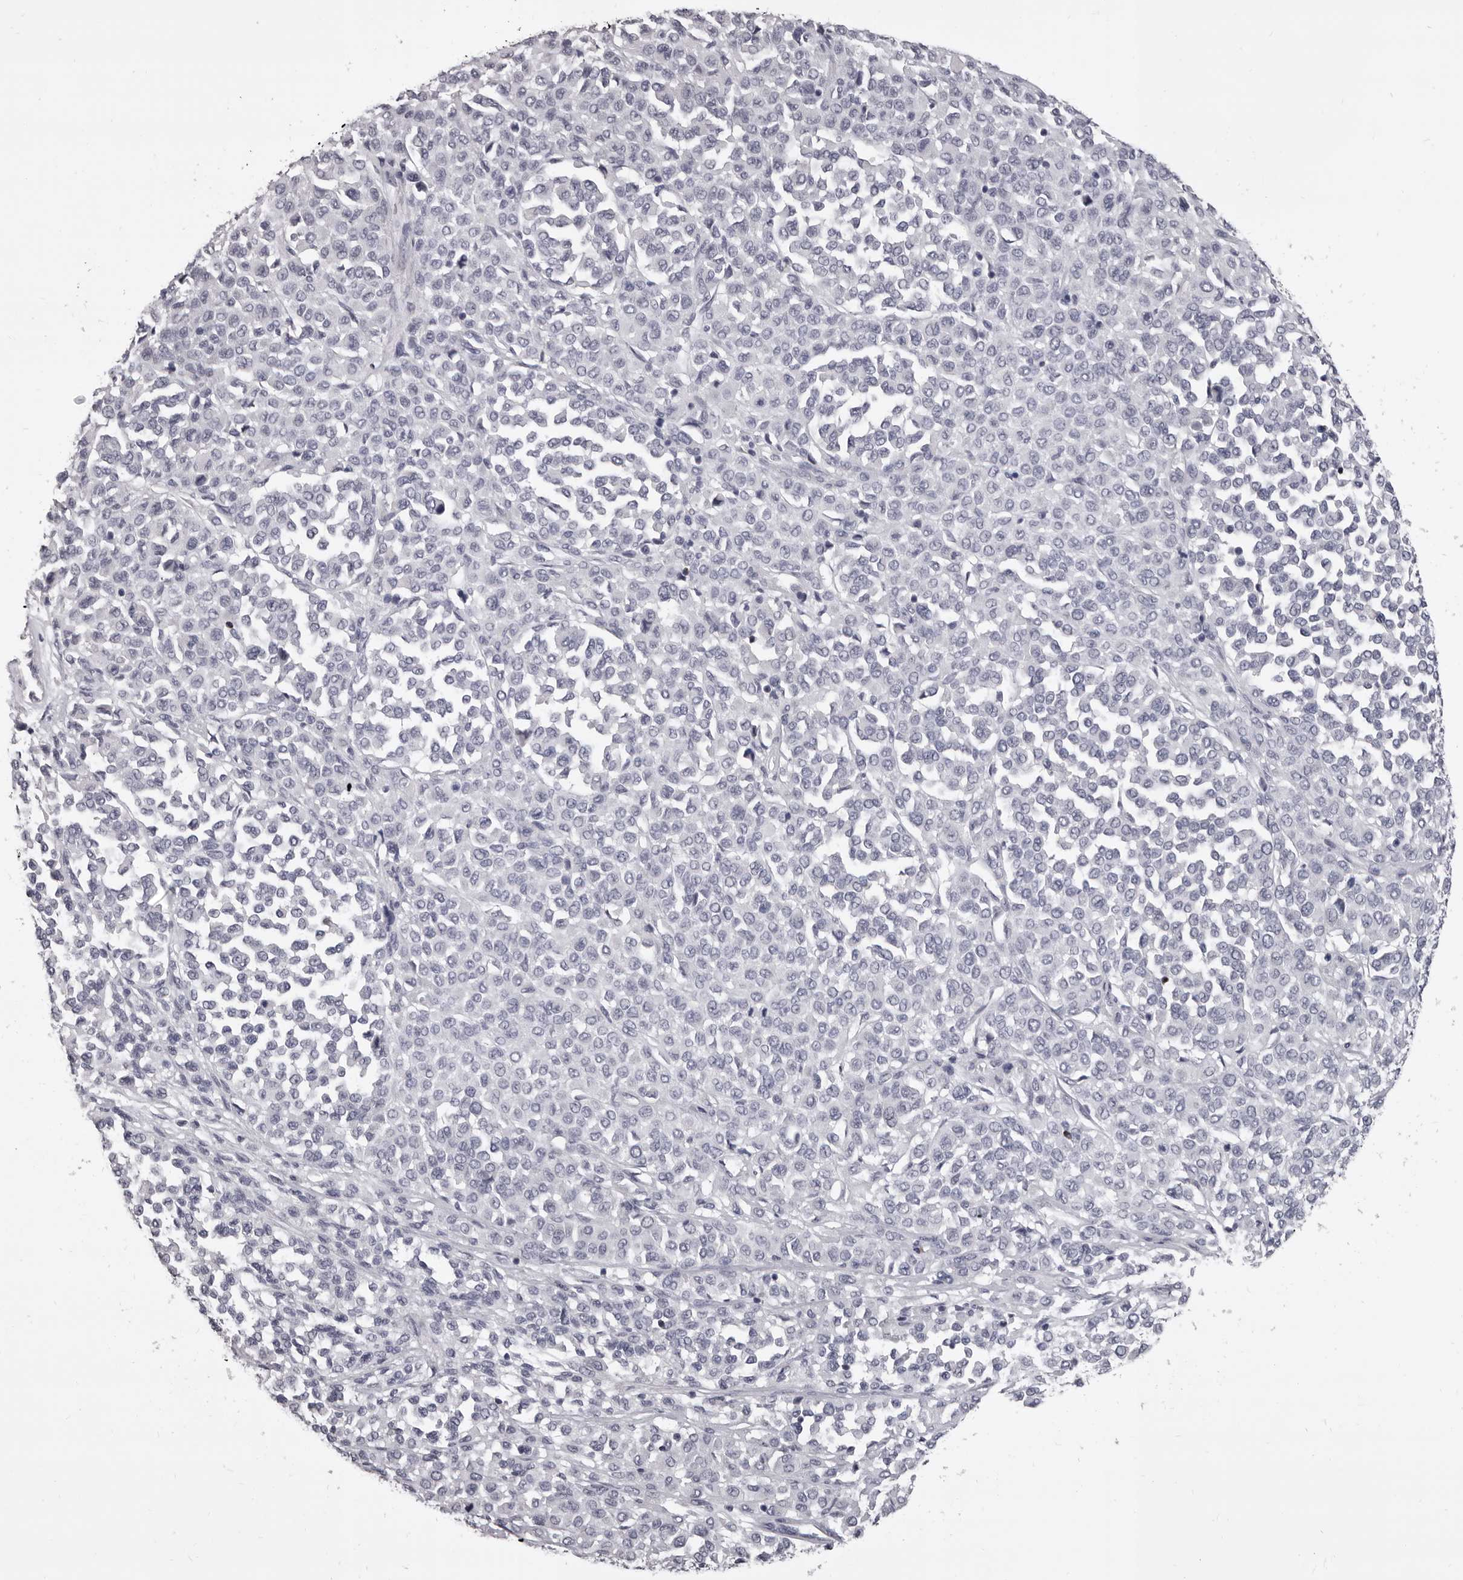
{"staining": {"intensity": "negative", "quantity": "none", "location": "none"}, "tissue": "melanoma", "cell_type": "Tumor cells", "image_type": "cancer", "snomed": [{"axis": "morphology", "description": "Malignant melanoma, Metastatic site"}, {"axis": "topography", "description": "Pancreas"}], "caption": "The immunohistochemistry (IHC) histopathology image has no significant positivity in tumor cells of malignant melanoma (metastatic site) tissue. The staining was performed using DAB to visualize the protein expression in brown, while the nuclei were stained in blue with hematoxylin (Magnification: 20x).", "gene": "GZMH", "patient": {"sex": "female", "age": 30}}